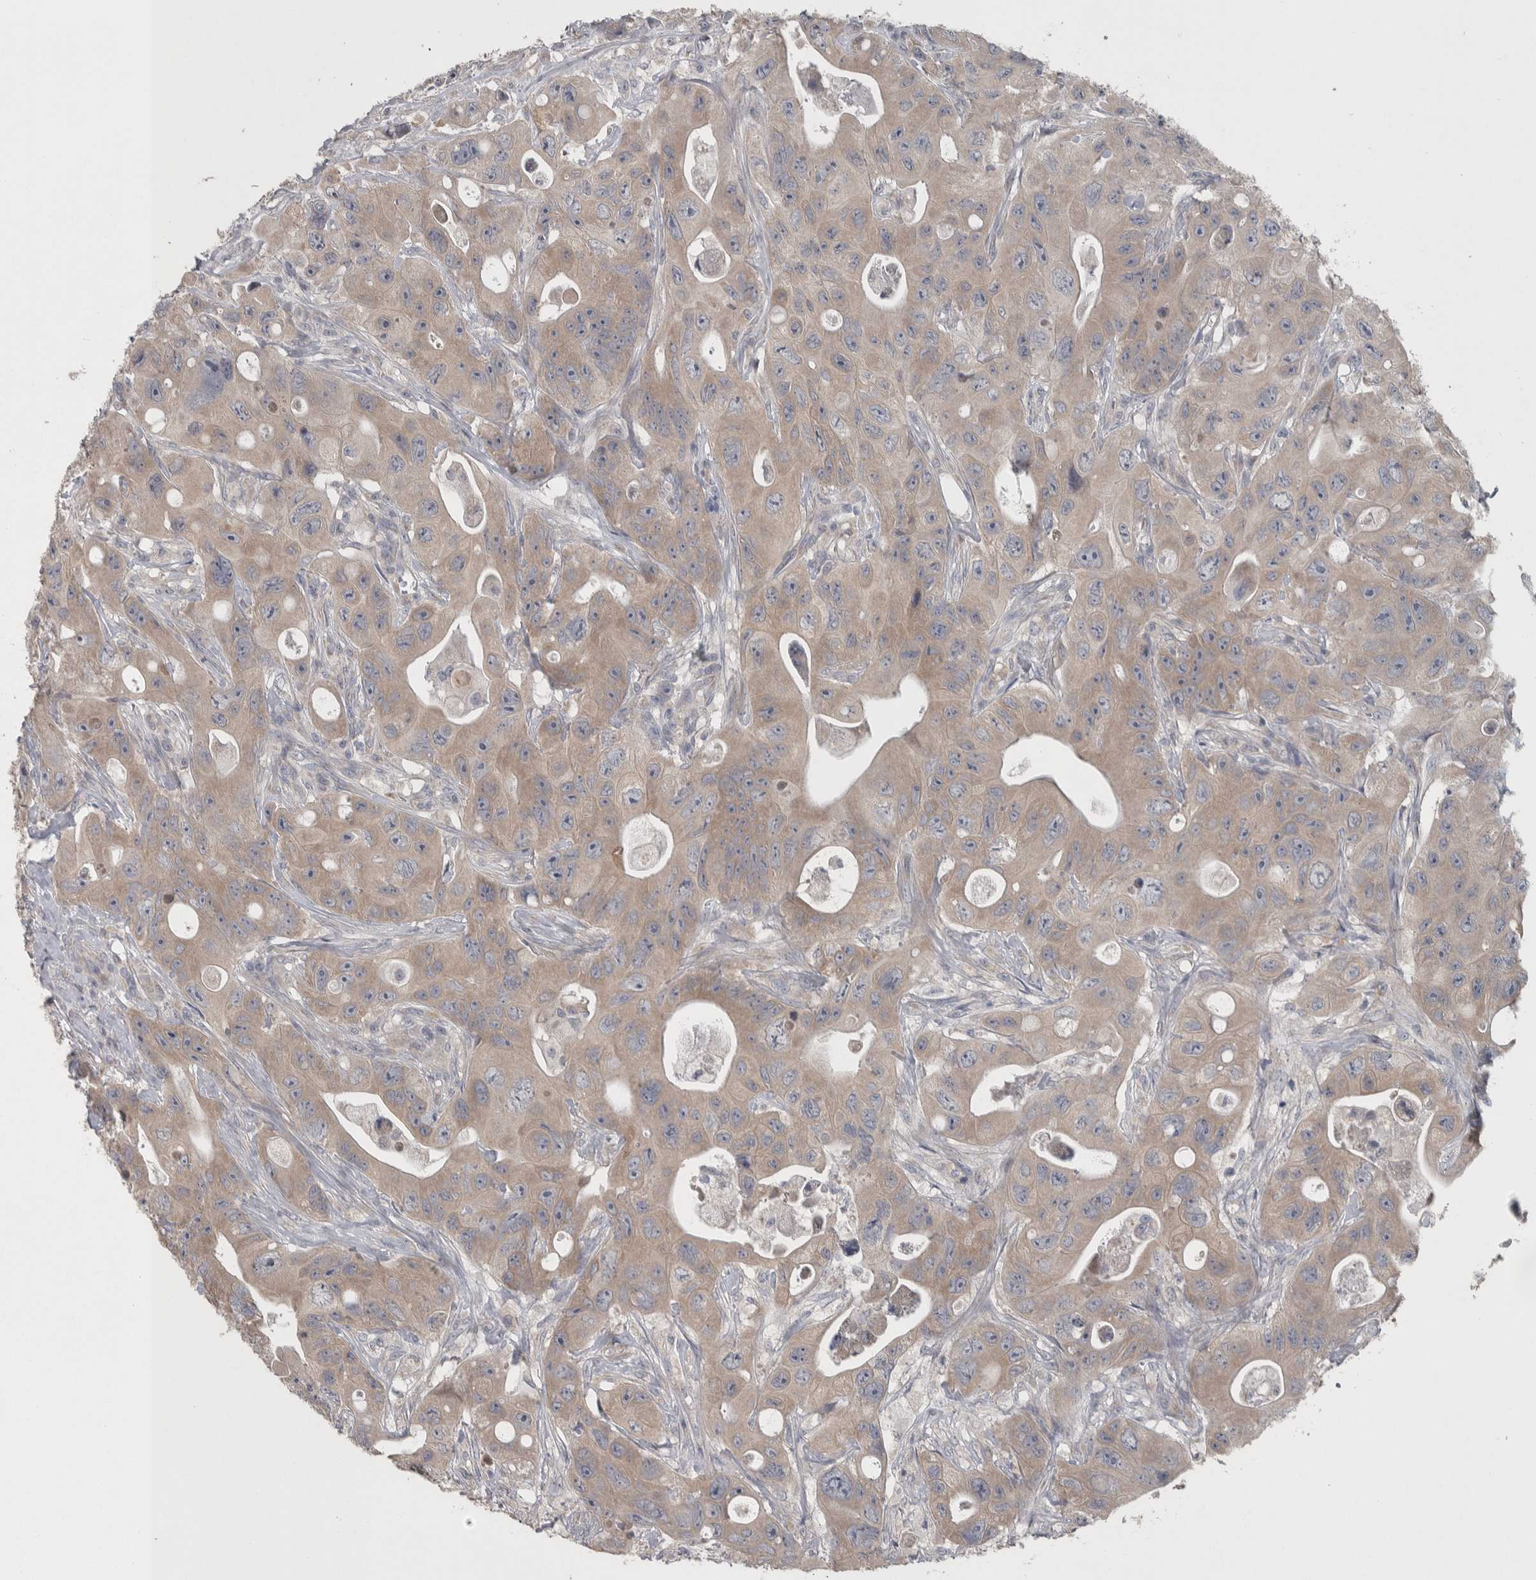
{"staining": {"intensity": "weak", "quantity": ">75%", "location": "cytoplasmic/membranous"}, "tissue": "colorectal cancer", "cell_type": "Tumor cells", "image_type": "cancer", "snomed": [{"axis": "morphology", "description": "Adenocarcinoma, NOS"}, {"axis": "topography", "description": "Colon"}], "caption": "Protein staining of colorectal adenocarcinoma tissue reveals weak cytoplasmic/membranous positivity in about >75% of tumor cells.", "gene": "SRP68", "patient": {"sex": "female", "age": 46}}